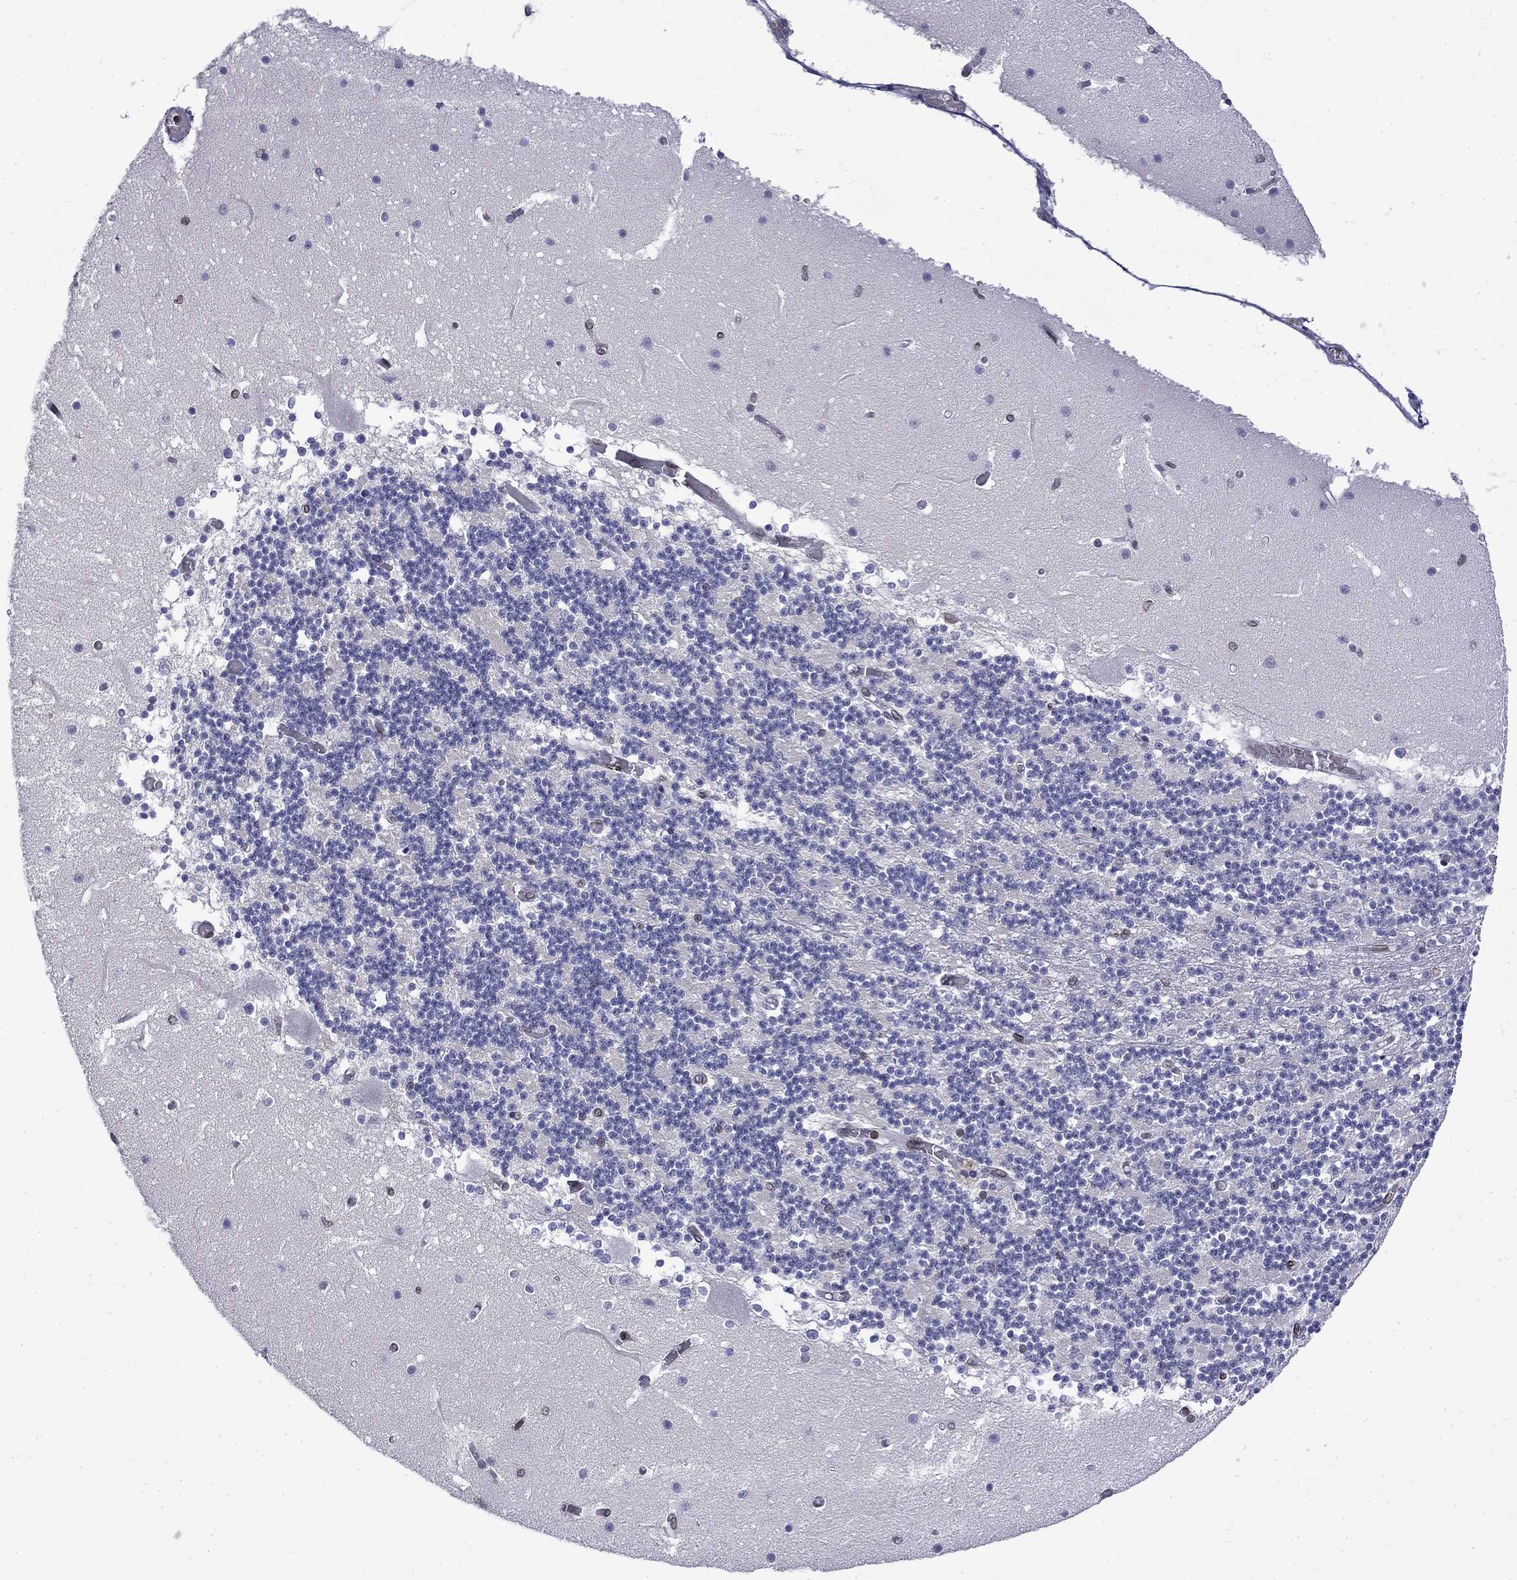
{"staining": {"intensity": "negative", "quantity": "none", "location": "none"}, "tissue": "cerebellum", "cell_type": "Cells in granular layer", "image_type": "normal", "snomed": [{"axis": "morphology", "description": "Normal tissue, NOS"}, {"axis": "topography", "description": "Cerebellum"}], "caption": "The photomicrograph shows no staining of cells in granular layer in benign cerebellum.", "gene": "SLA", "patient": {"sex": "female", "age": 28}}